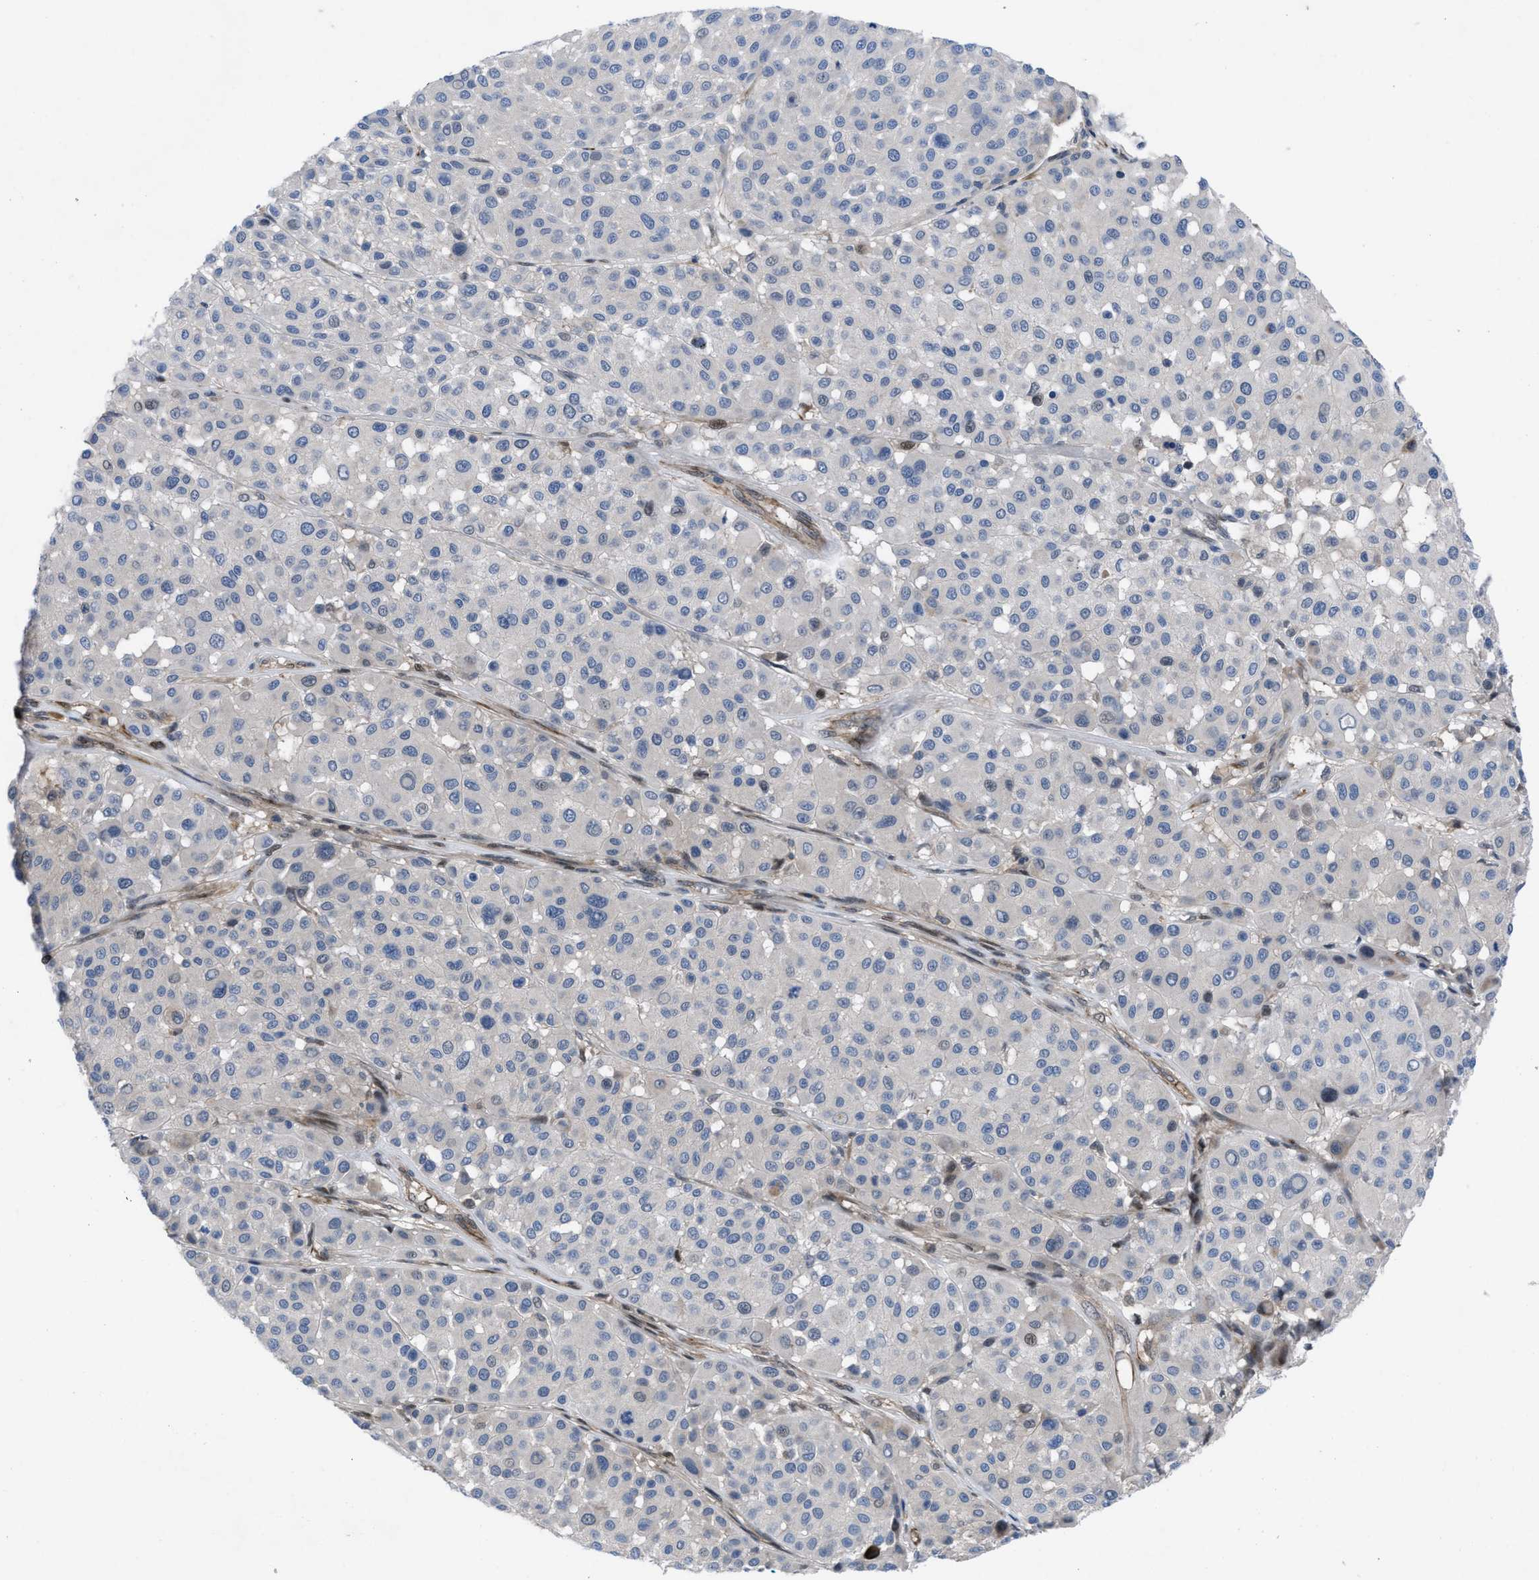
{"staining": {"intensity": "negative", "quantity": "none", "location": "none"}, "tissue": "melanoma", "cell_type": "Tumor cells", "image_type": "cancer", "snomed": [{"axis": "morphology", "description": "Malignant melanoma, Metastatic site"}, {"axis": "topography", "description": "Soft tissue"}], "caption": "IHC image of neoplastic tissue: malignant melanoma (metastatic site) stained with DAB (3,3'-diaminobenzidine) shows no significant protein staining in tumor cells.", "gene": "IL17RE", "patient": {"sex": "male", "age": 41}}